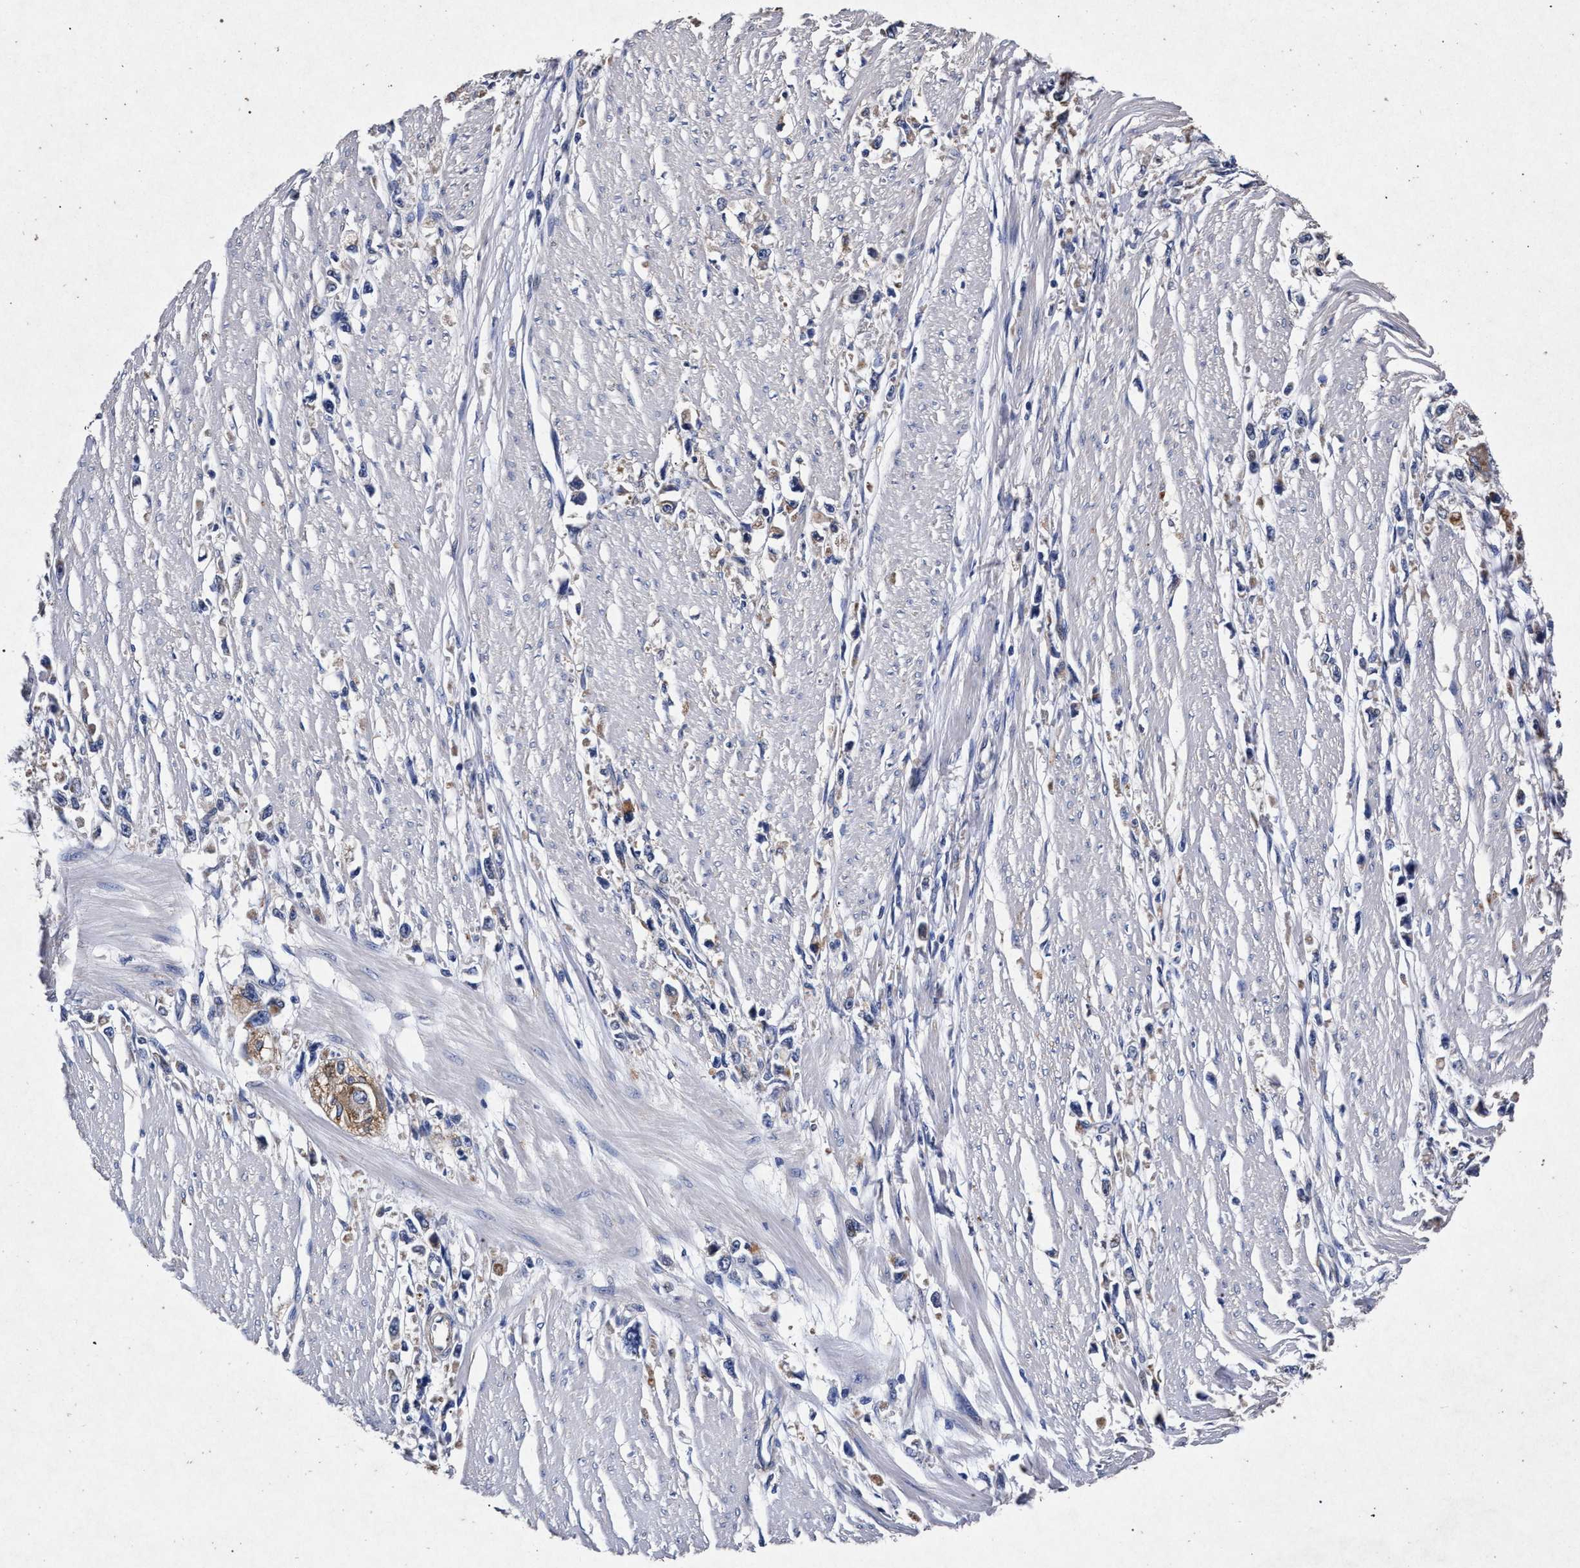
{"staining": {"intensity": "weak", "quantity": "<25%", "location": "cytoplasmic/membranous"}, "tissue": "stomach cancer", "cell_type": "Tumor cells", "image_type": "cancer", "snomed": [{"axis": "morphology", "description": "Adenocarcinoma, NOS"}, {"axis": "topography", "description": "Stomach"}], "caption": "High magnification brightfield microscopy of stomach cancer (adenocarcinoma) stained with DAB (brown) and counterstained with hematoxylin (blue): tumor cells show no significant expression.", "gene": "ATP1A2", "patient": {"sex": "female", "age": 59}}